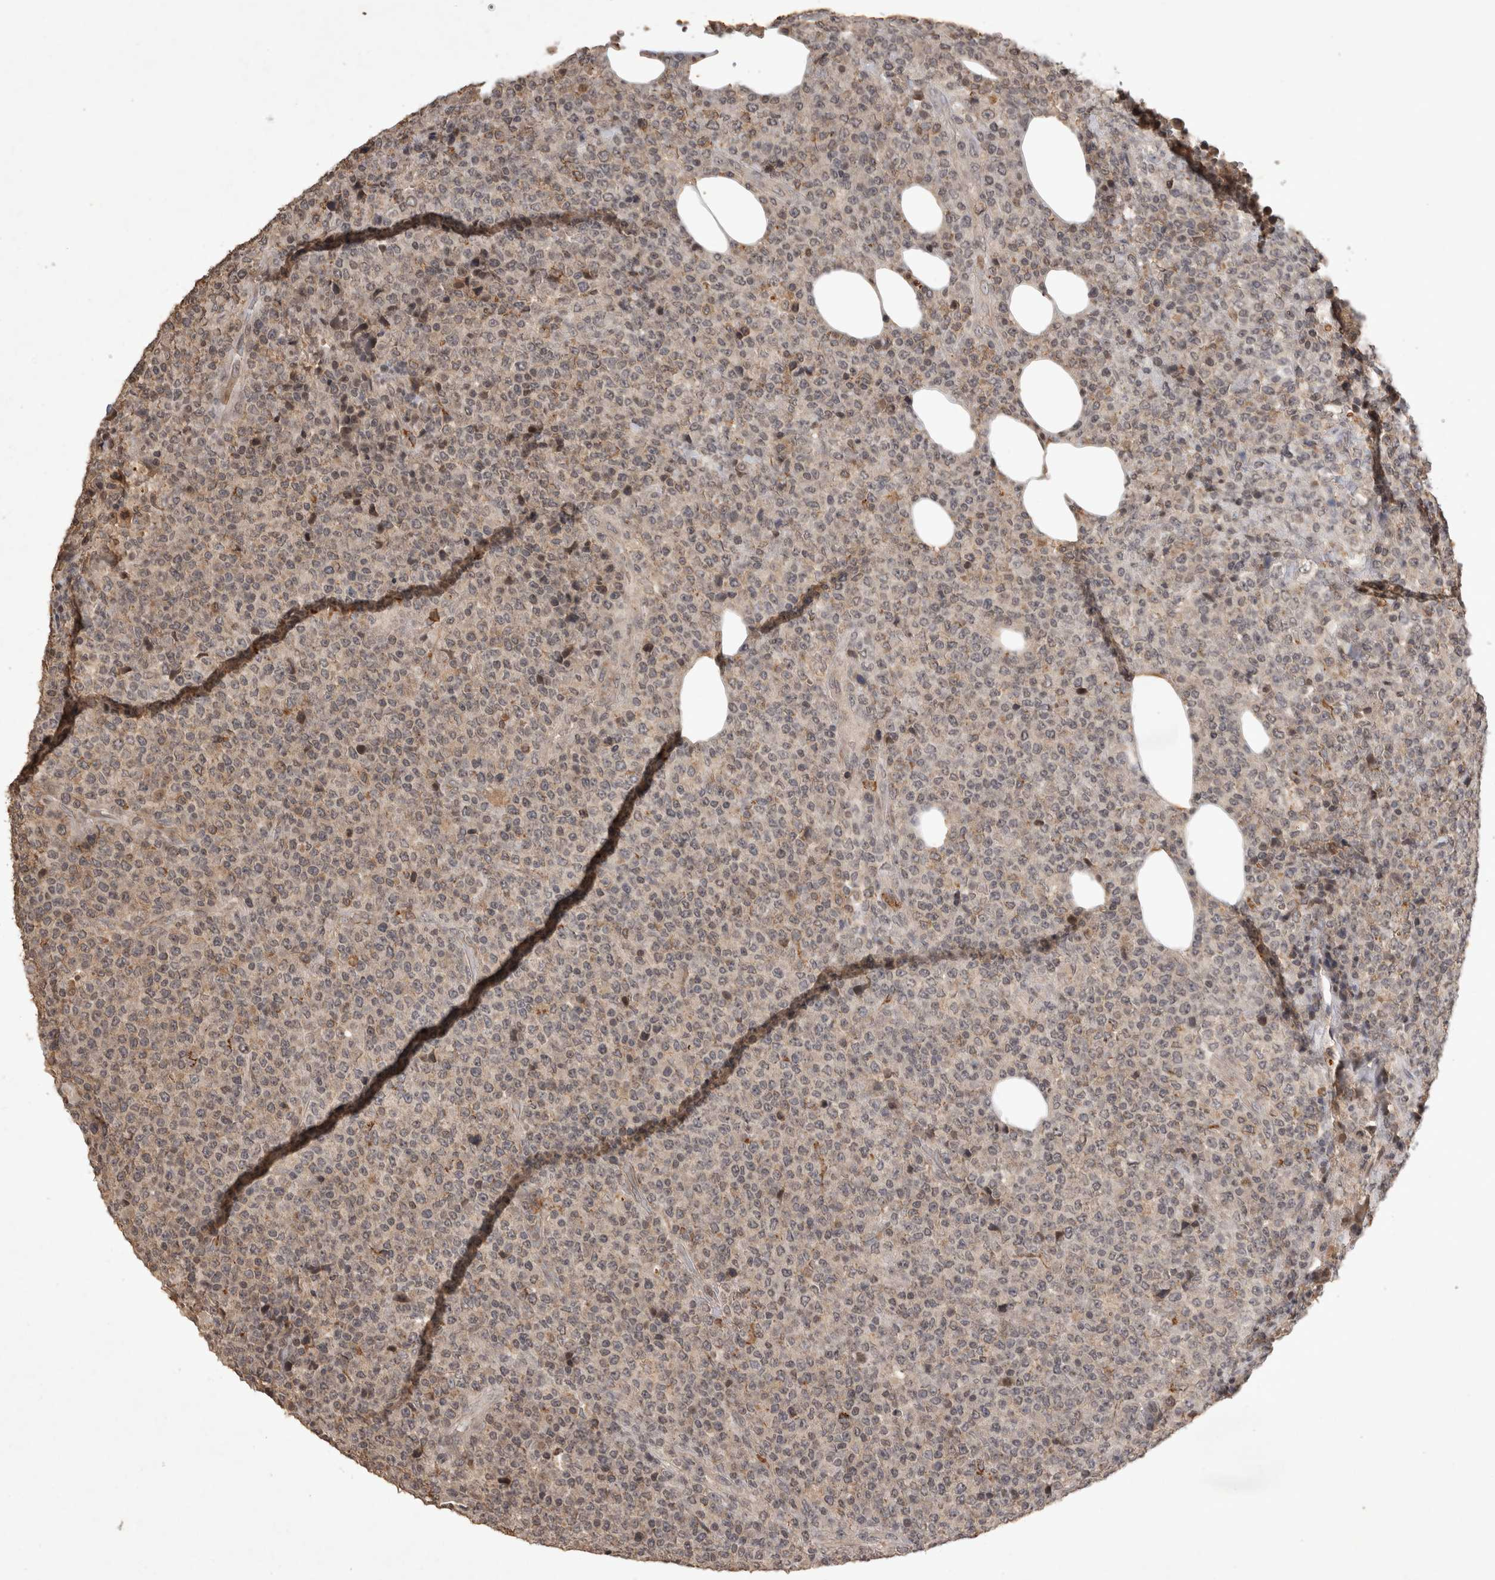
{"staining": {"intensity": "negative", "quantity": "none", "location": "none"}, "tissue": "lymphoma", "cell_type": "Tumor cells", "image_type": "cancer", "snomed": [{"axis": "morphology", "description": "Malignant lymphoma, non-Hodgkin's type, High grade"}, {"axis": "topography", "description": "Lymph node"}], "caption": "This photomicrograph is of malignant lymphoma, non-Hodgkin's type (high-grade) stained with immunohistochemistry to label a protein in brown with the nuclei are counter-stained blue. There is no staining in tumor cells.", "gene": "HRK", "patient": {"sex": "male", "age": 13}}